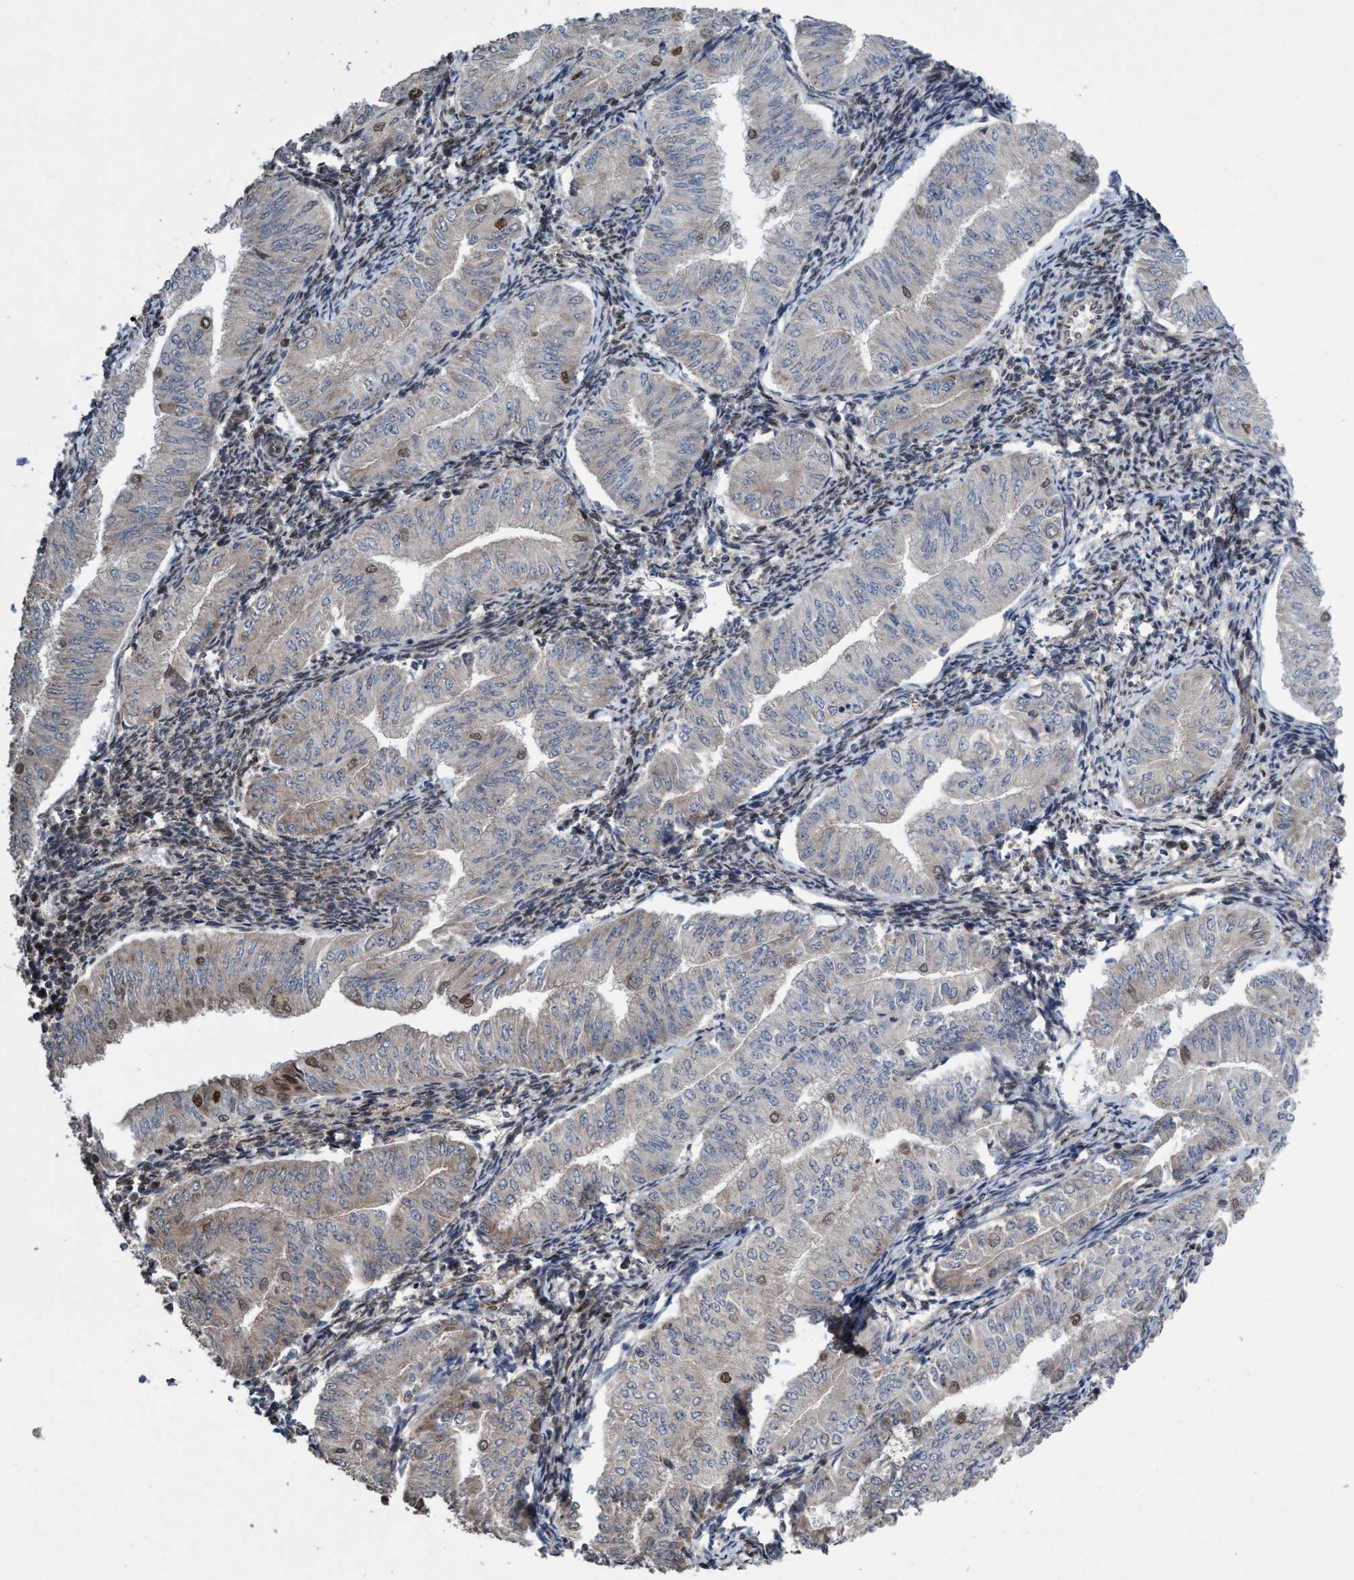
{"staining": {"intensity": "moderate", "quantity": "<25%", "location": "nuclear"}, "tissue": "endometrial cancer", "cell_type": "Tumor cells", "image_type": "cancer", "snomed": [{"axis": "morphology", "description": "Normal tissue, NOS"}, {"axis": "morphology", "description": "Adenocarcinoma, NOS"}, {"axis": "topography", "description": "Endometrium"}], "caption": "Endometrial cancer (adenocarcinoma) stained with IHC shows moderate nuclear positivity in approximately <25% of tumor cells.", "gene": "METAP2", "patient": {"sex": "female", "age": 53}}